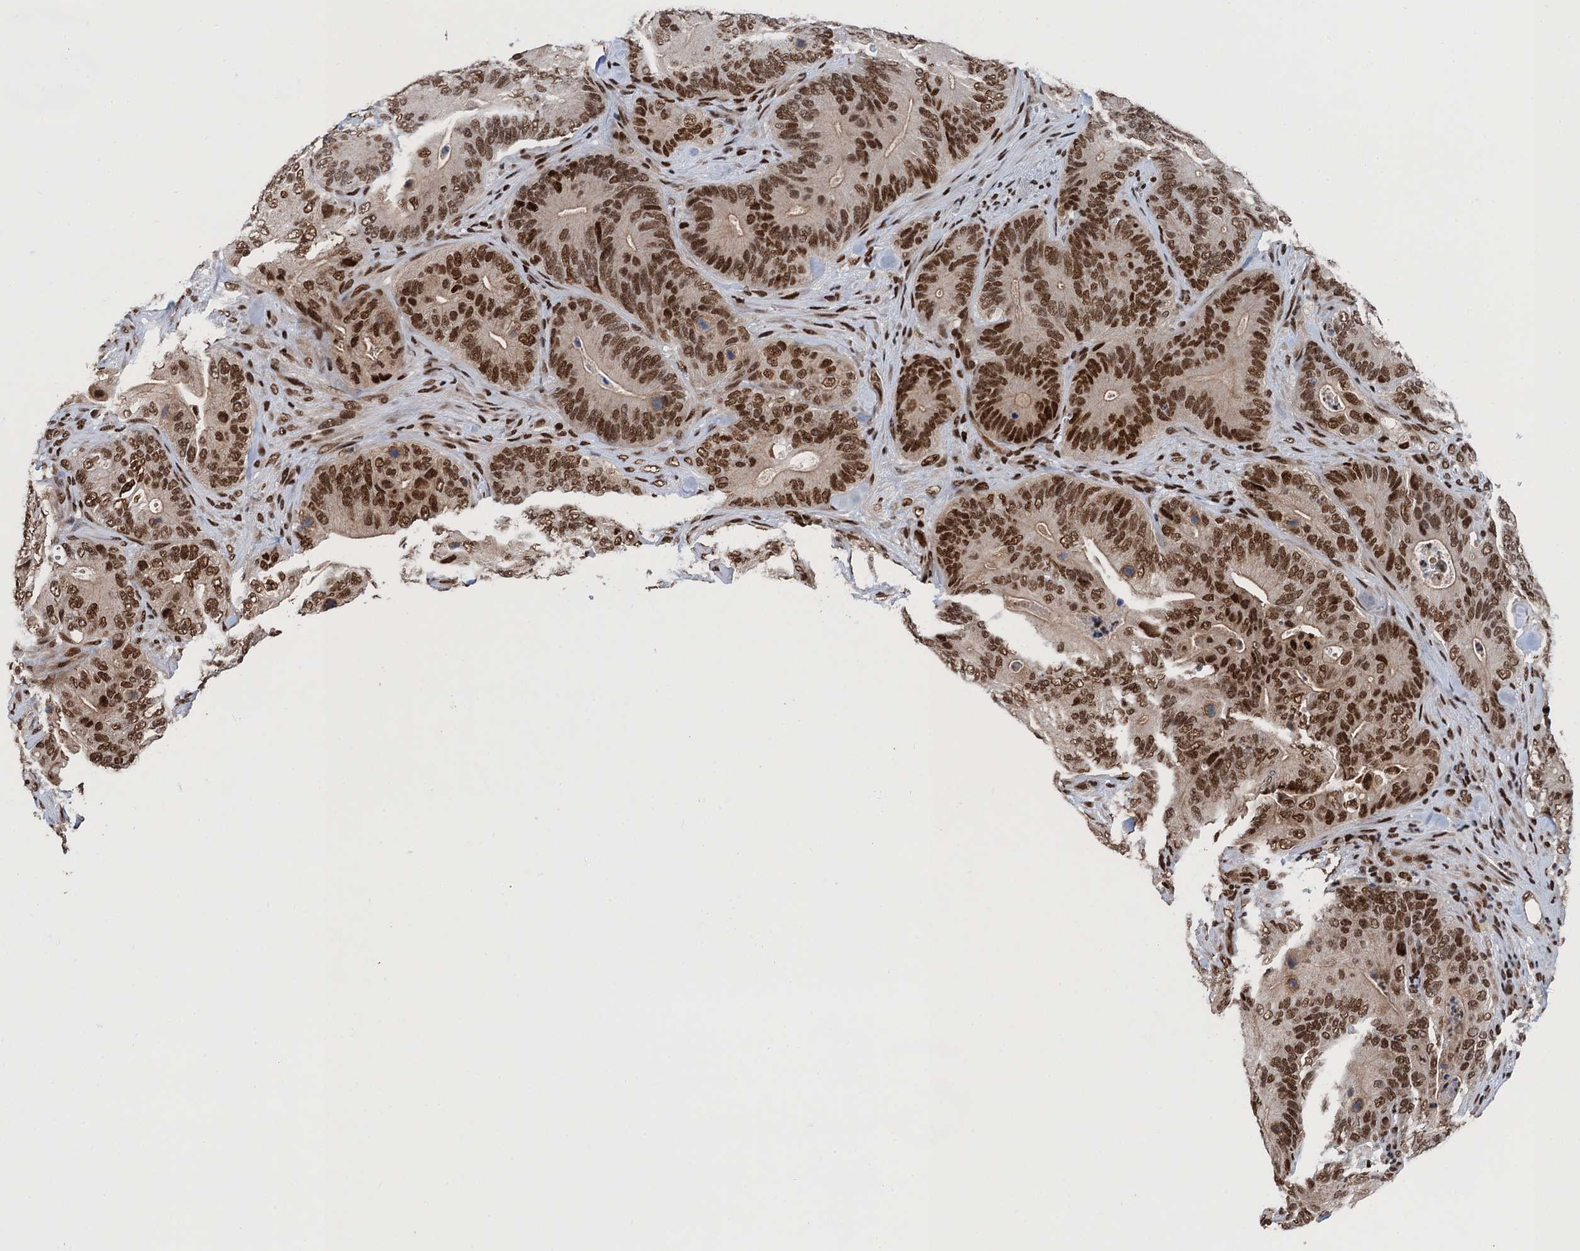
{"staining": {"intensity": "strong", "quantity": ">75%", "location": "nuclear"}, "tissue": "colorectal cancer", "cell_type": "Tumor cells", "image_type": "cancer", "snomed": [{"axis": "morphology", "description": "Normal tissue, NOS"}, {"axis": "topography", "description": "Colon"}], "caption": "DAB immunohistochemical staining of colorectal cancer reveals strong nuclear protein staining in about >75% of tumor cells. The staining was performed using DAB (3,3'-diaminobenzidine) to visualize the protein expression in brown, while the nuclei were stained in blue with hematoxylin (Magnification: 20x).", "gene": "PPP4R1", "patient": {"sex": "female", "age": 82}}